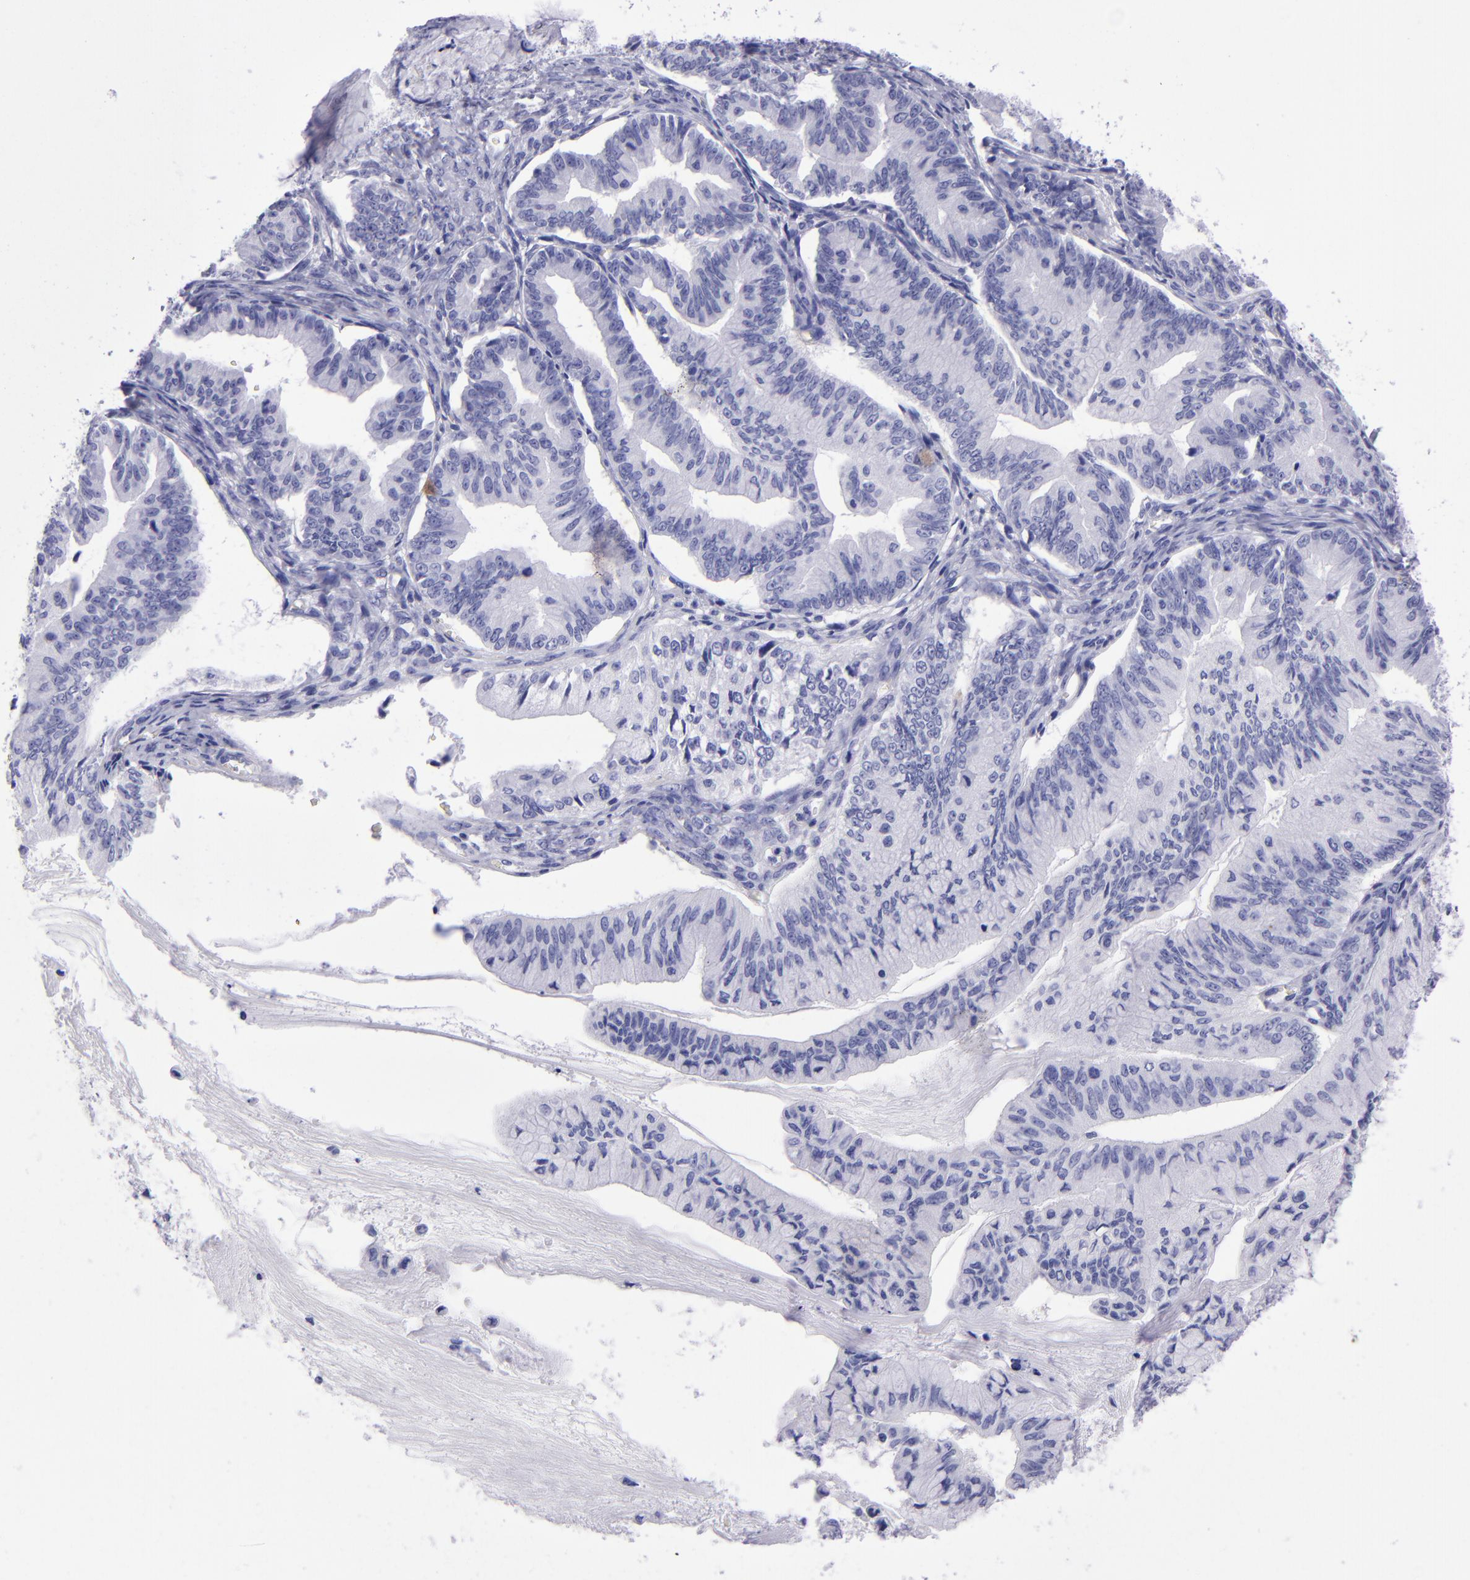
{"staining": {"intensity": "negative", "quantity": "none", "location": "none"}, "tissue": "ovarian cancer", "cell_type": "Tumor cells", "image_type": "cancer", "snomed": [{"axis": "morphology", "description": "Cystadenocarcinoma, mucinous, NOS"}, {"axis": "topography", "description": "Ovary"}], "caption": "Image shows no significant protein staining in tumor cells of ovarian mucinous cystadenocarcinoma.", "gene": "TYRP1", "patient": {"sex": "female", "age": 36}}